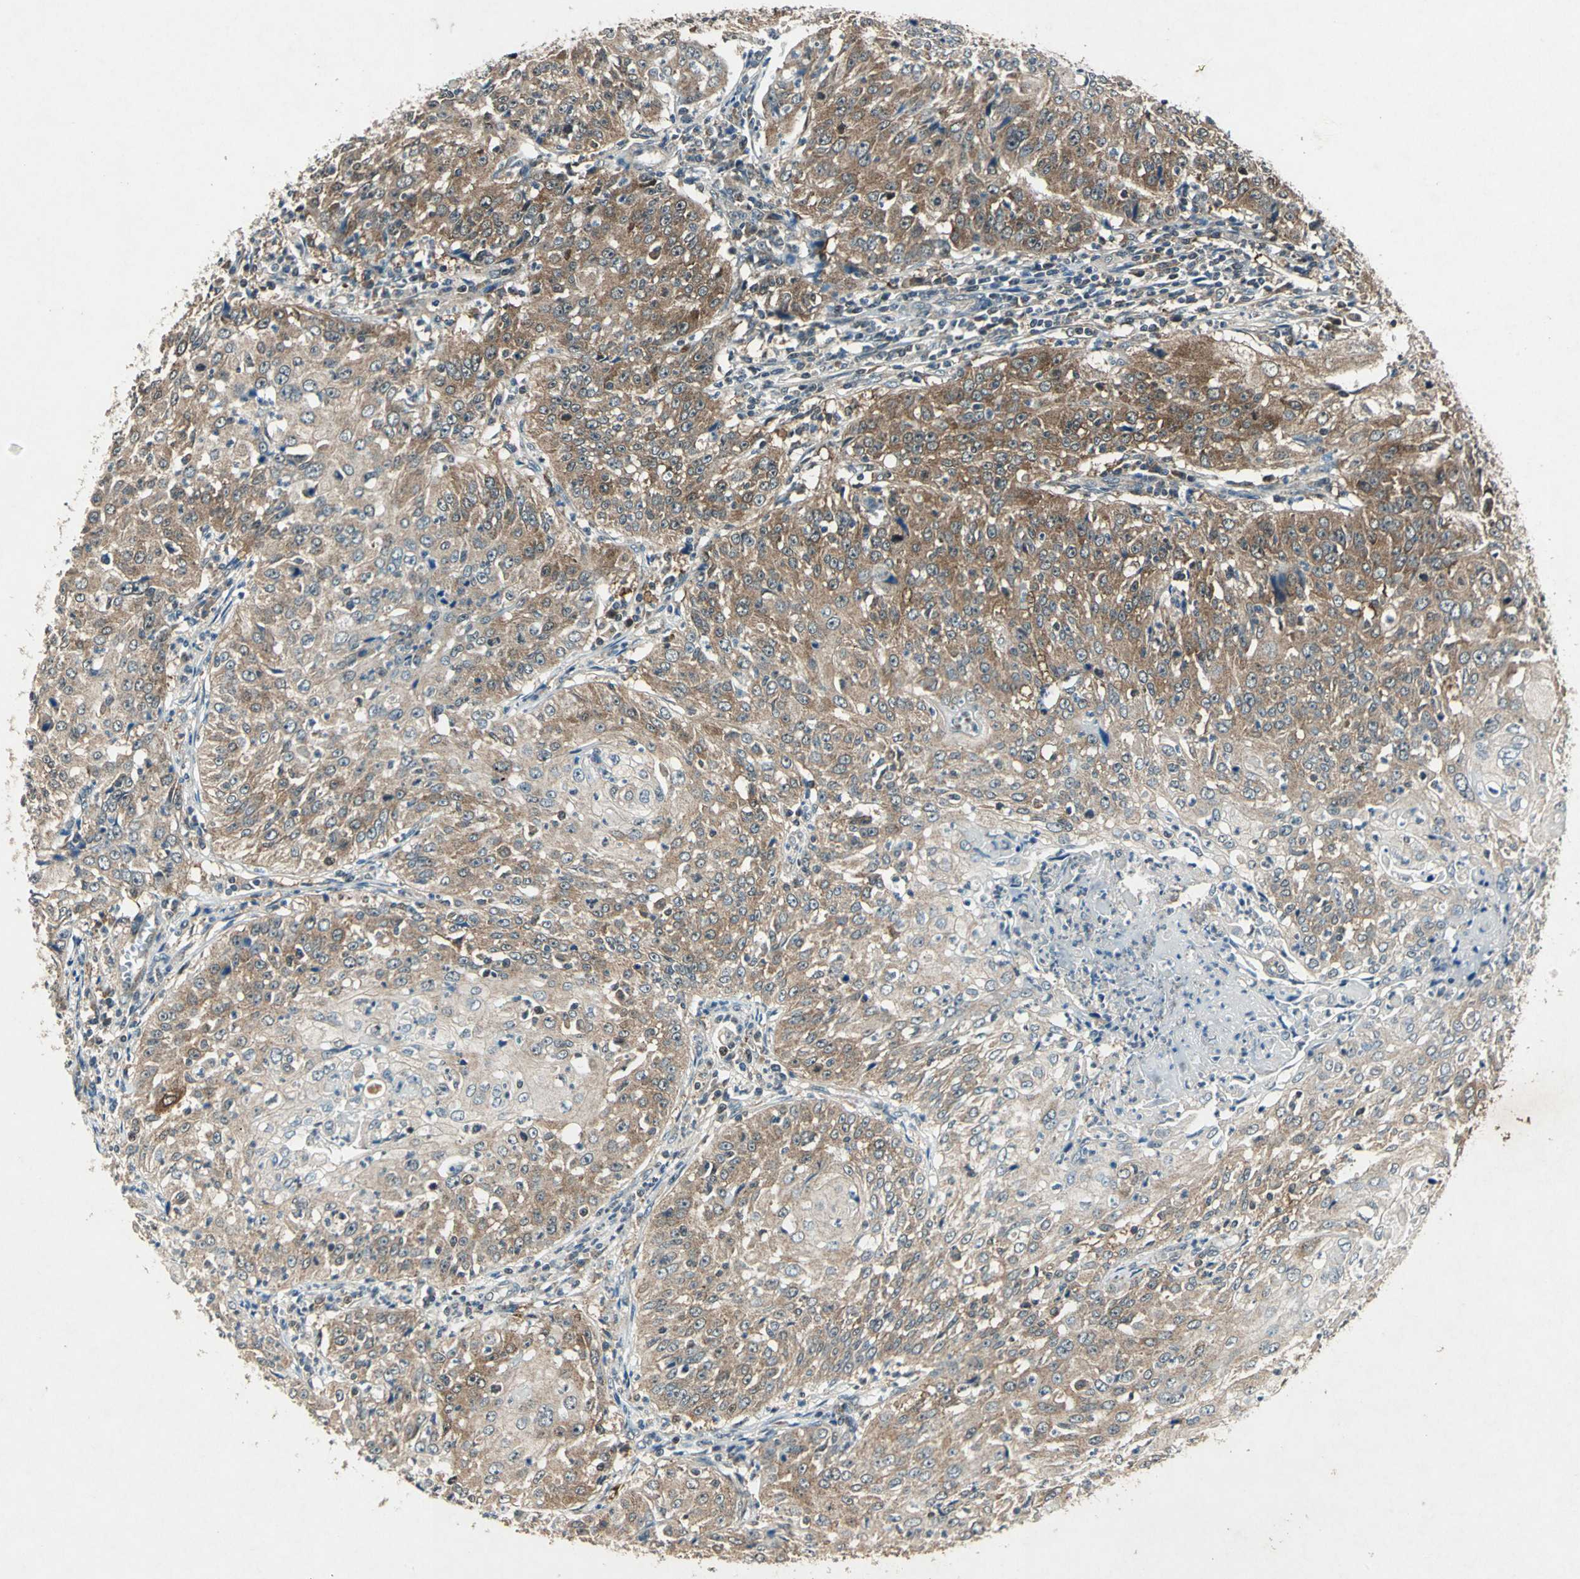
{"staining": {"intensity": "weak", "quantity": ">75%", "location": "cytoplasmic/membranous"}, "tissue": "cervical cancer", "cell_type": "Tumor cells", "image_type": "cancer", "snomed": [{"axis": "morphology", "description": "Squamous cell carcinoma, NOS"}, {"axis": "topography", "description": "Cervix"}], "caption": "Cervical cancer stained with IHC displays weak cytoplasmic/membranous positivity in approximately >75% of tumor cells.", "gene": "AHSA1", "patient": {"sex": "female", "age": 39}}